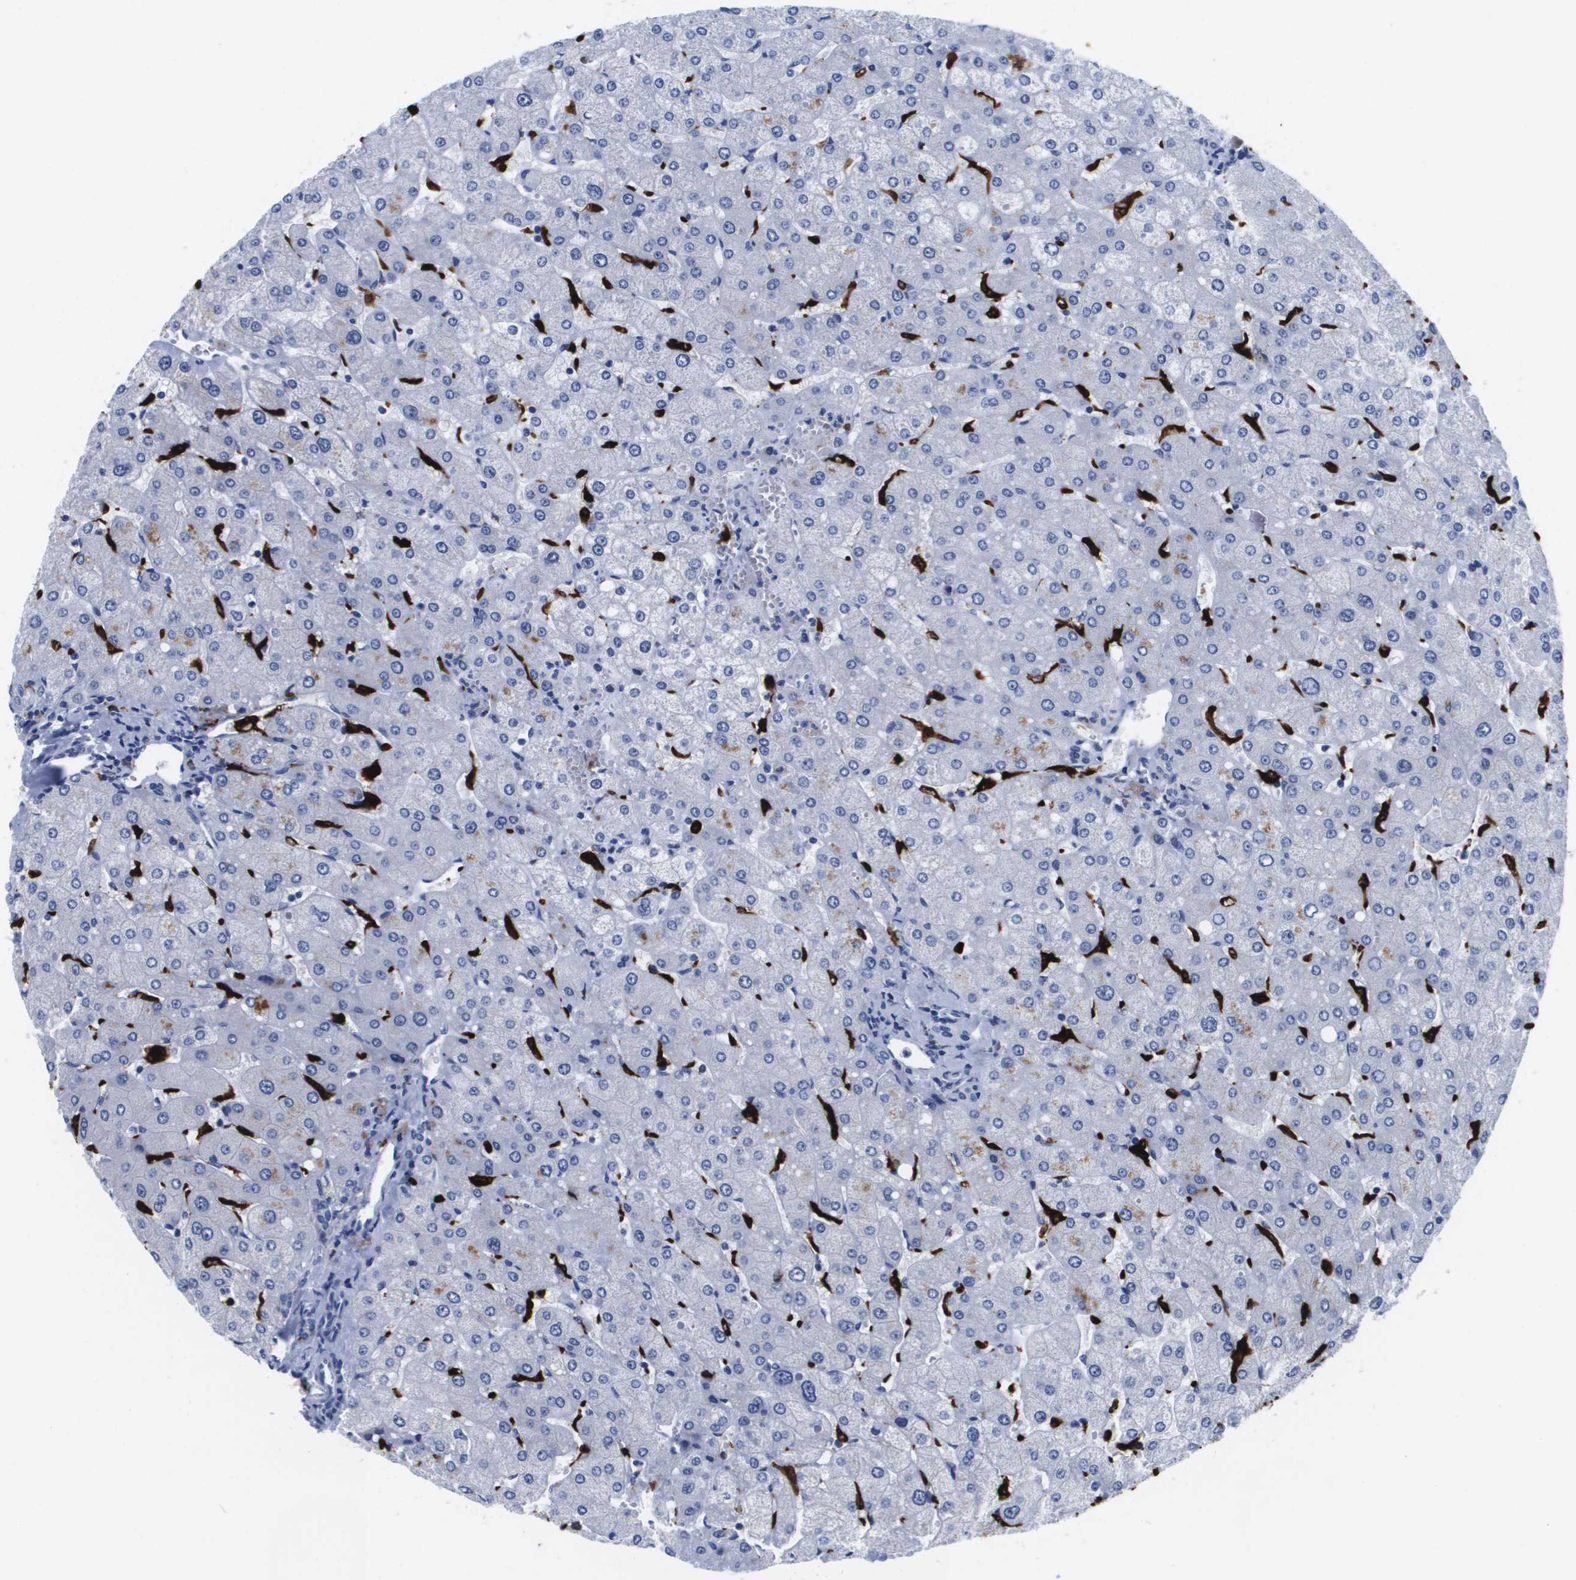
{"staining": {"intensity": "negative", "quantity": "none", "location": "none"}, "tissue": "liver", "cell_type": "Cholangiocytes", "image_type": "normal", "snomed": [{"axis": "morphology", "description": "Normal tissue, NOS"}, {"axis": "topography", "description": "Liver"}], "caption": "Human liver stained for a protein using immunohistochemistry exhibits no staining in cholangiocytes.", "gene": "HMOX1", "patient": {"sex": "male", "age": 55}}